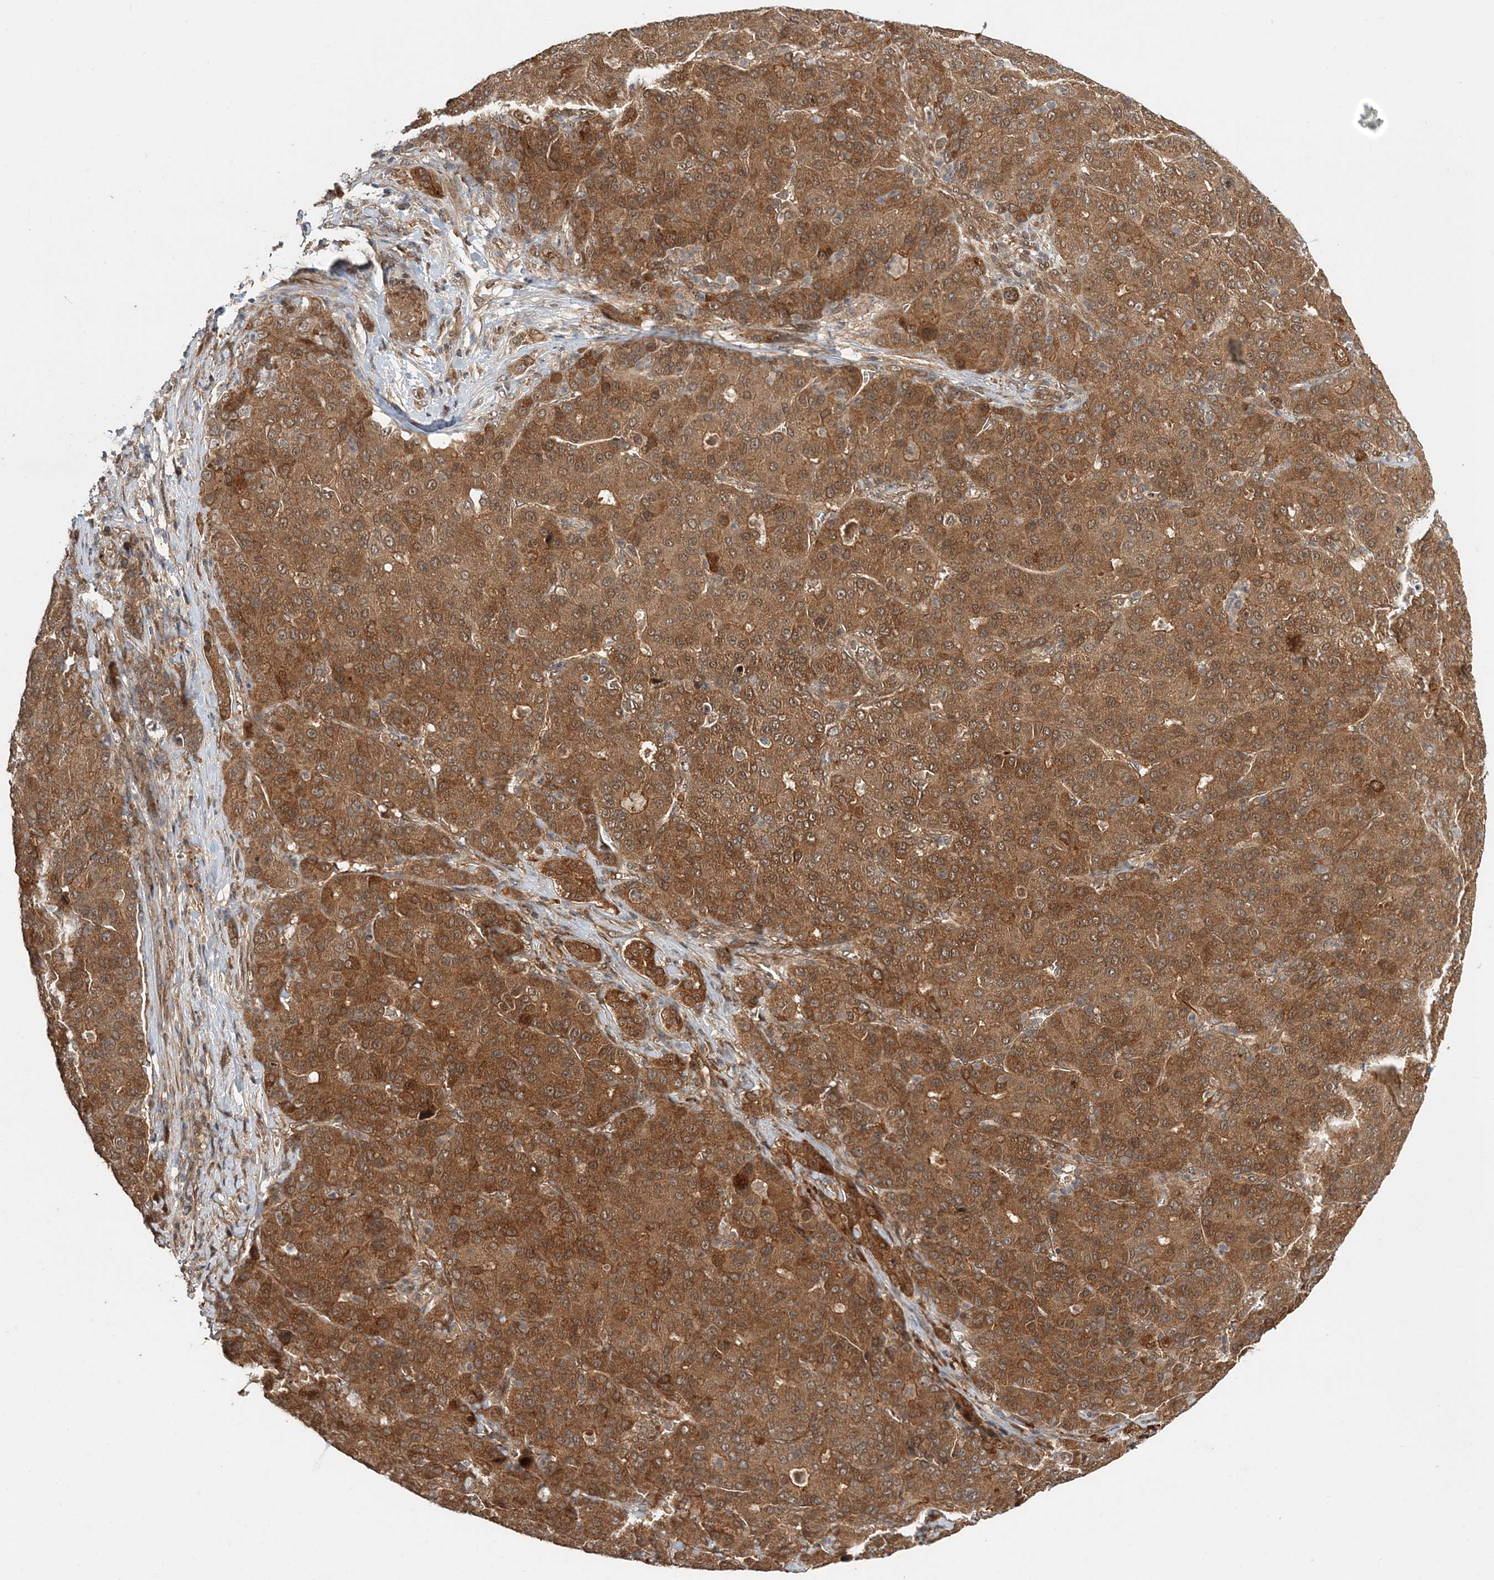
{"staining": {"intensity": "moderate", "quantity": ">75%", "location": "cytoplasmic/membranous,nuclear"}, "tissue": "liver cancer", "cell_type": "Tumor cells", "image_type": "cancer", "snomed": [{"axis": "morphology", "description": "Carcinoma, Hepatocellular, NOS"}, {"axis": "topography", "description": "Liver"}], "caption": "Immunohistochemical staining of liver hepatocellular carcinoma shows medium levels of moderate cytoplasmic/membranous and nuclear positivity in about >75% of tumor cells. The staining was performed using DAB to visualize the protein expression in brown, while the nuclei were stained in blue with hematoxylin (Magnification: 20x).", "gene": "UBTD2", "patient": {"sex": "male", "age": 65}}